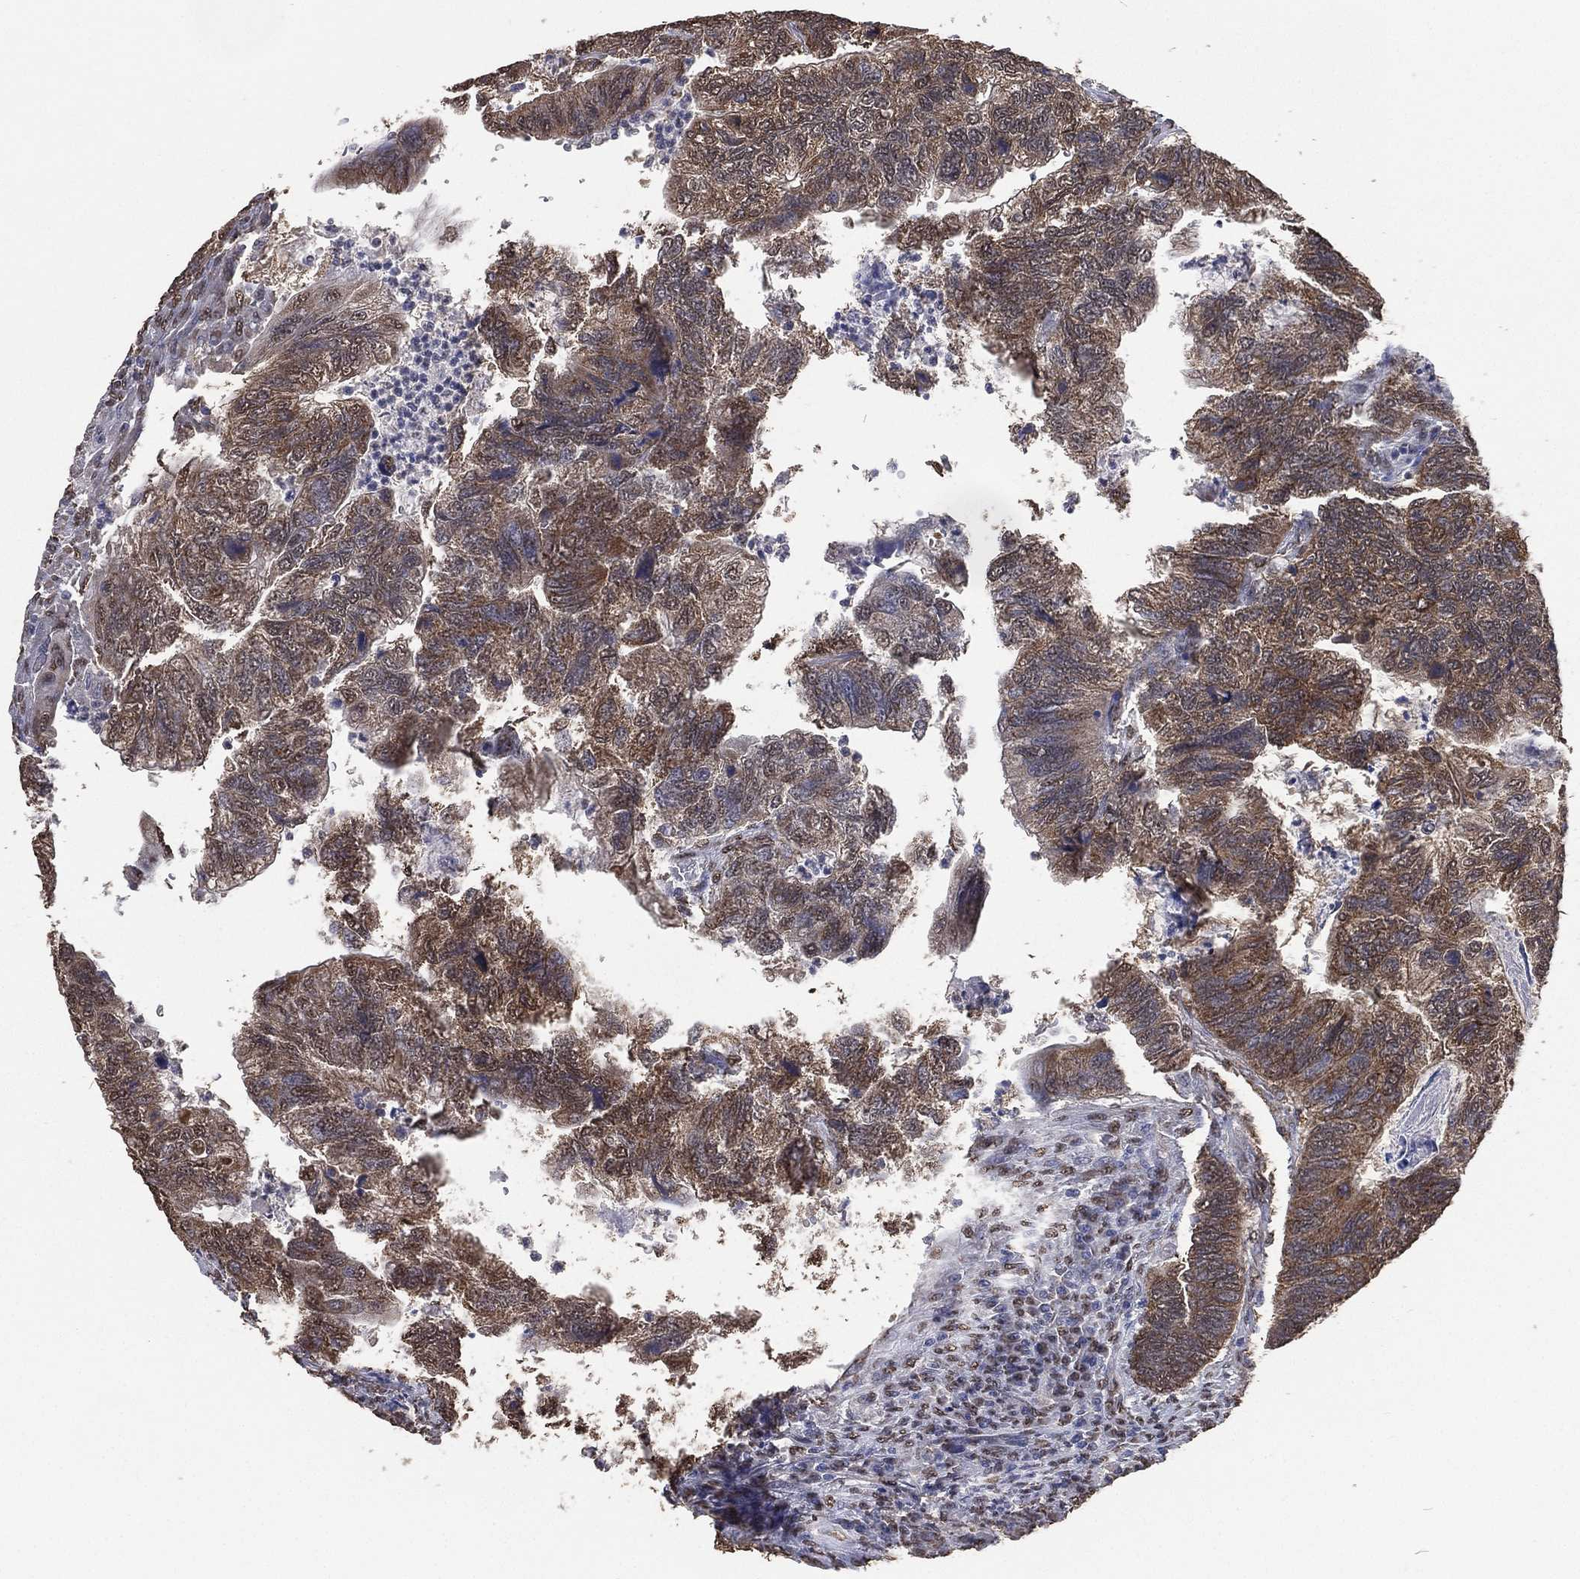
{"staining": {"intensity": "moderate", "quantity": ">75%", "location": "cytoplasmic/membranous"}, "tissue": "colorectal cancer", "cell_type": "Tumor cells", "image_type": "cancer", "snomed": [{"axis": "morphology", "description": "Adenocarcinoma, NOS"}, {"axis": "topography", "description": "Colon"}], "caption": "Immunohistochemical staining of human colorectal cancer (adenocarcinoma) displays moderate cytoplasmic/membranous protein staining in approximately >75% of tumor cells.", "gene": "ALDH7A1", "patient": {"sex": "female", "age": 67}}